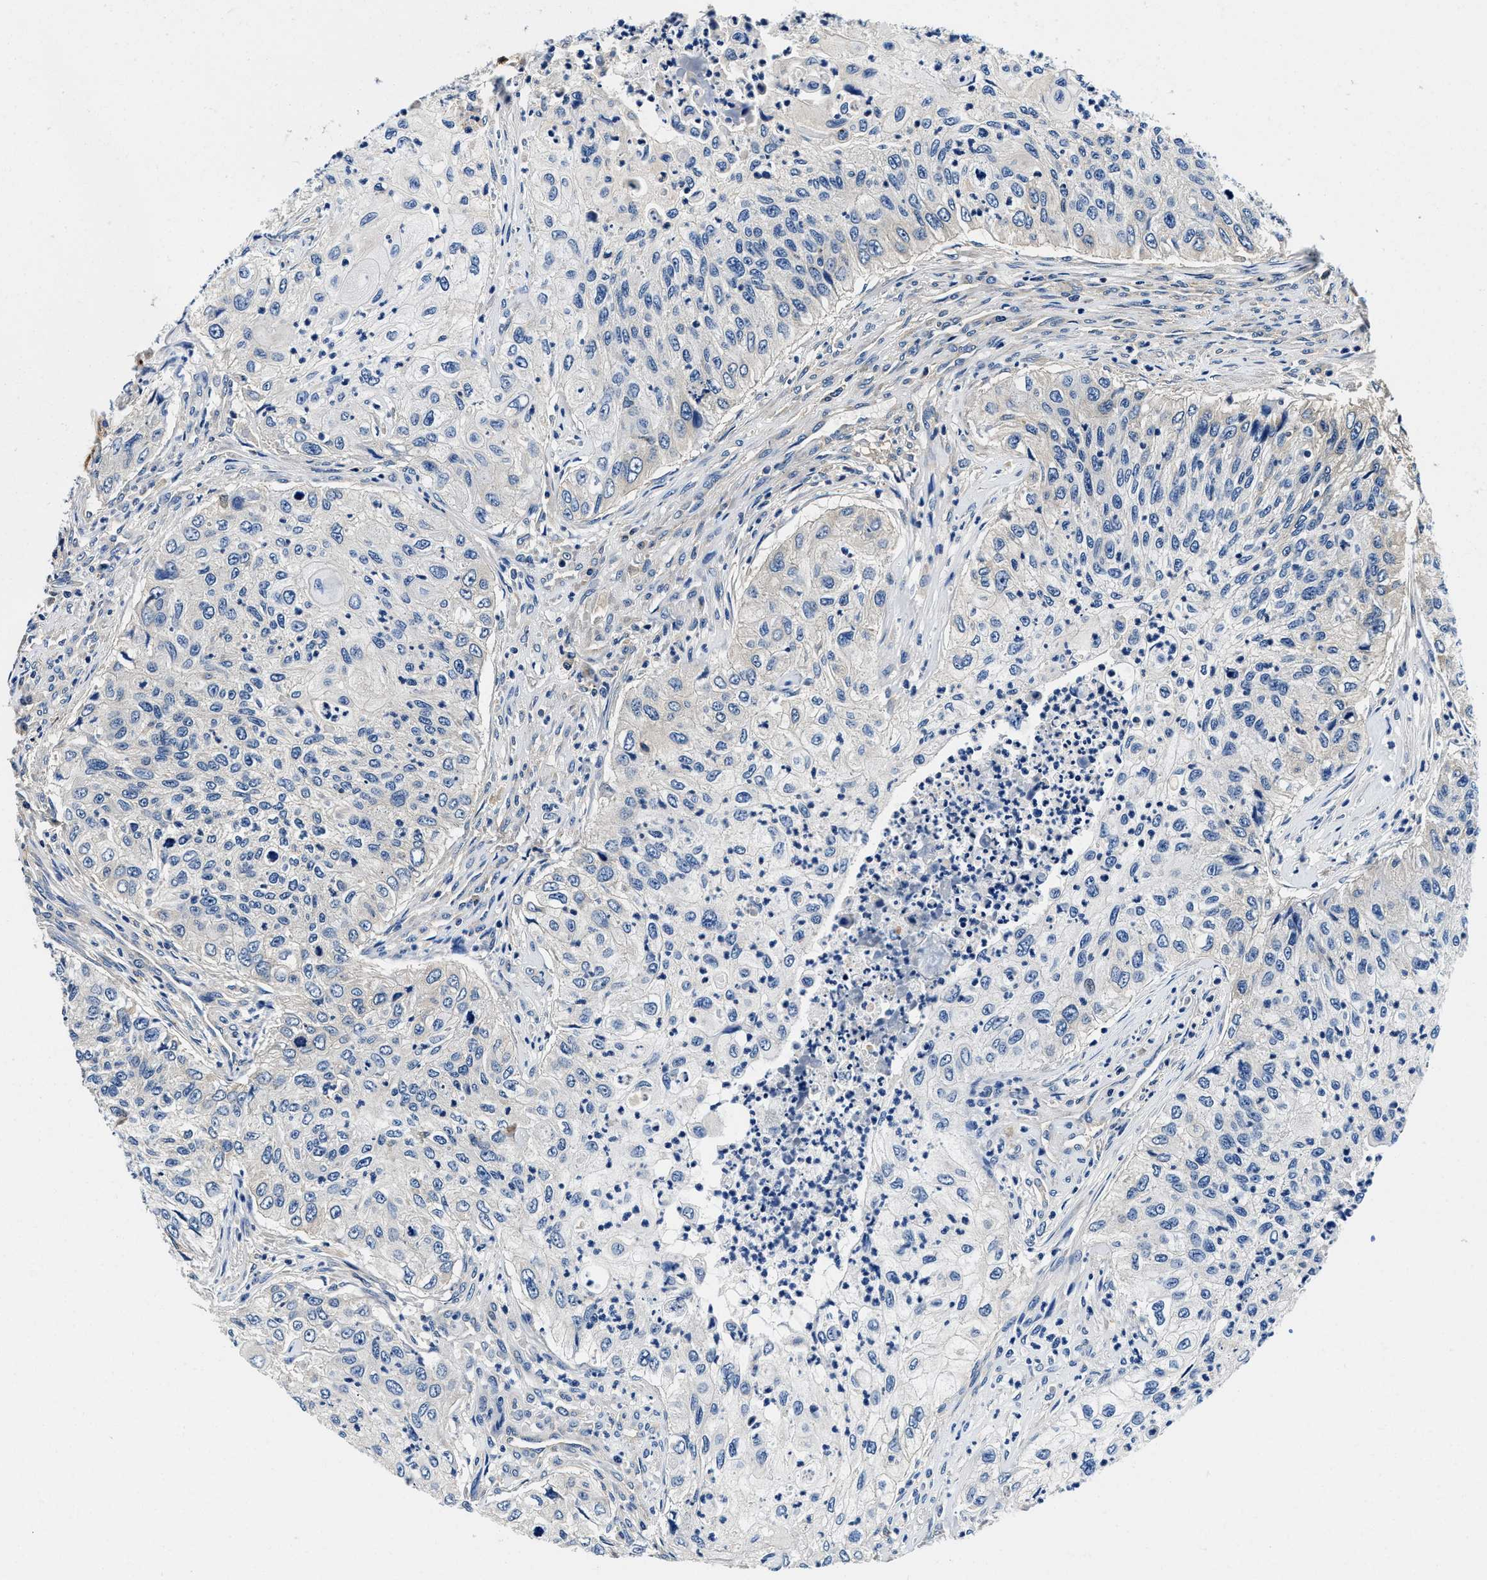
{"staining": {"intensity": "negative", "quantity": "none", "location": "none"}, "tissue": "urothelial cancer", "cell_type": "Tumor cells", "image_type": "cancer", "snomed": [{"axis": "morphology", "description": "Urothelial carcinoma, High grade"}, {"axis": "topography", "description": "Urinary bladder"}], "caption": "Immunohistochemical staining of human urothelial cancer reveals no significant staining in tumor cells.", "gene": "ZFAND3", "patient": {"sex": "female", "age": 60}}